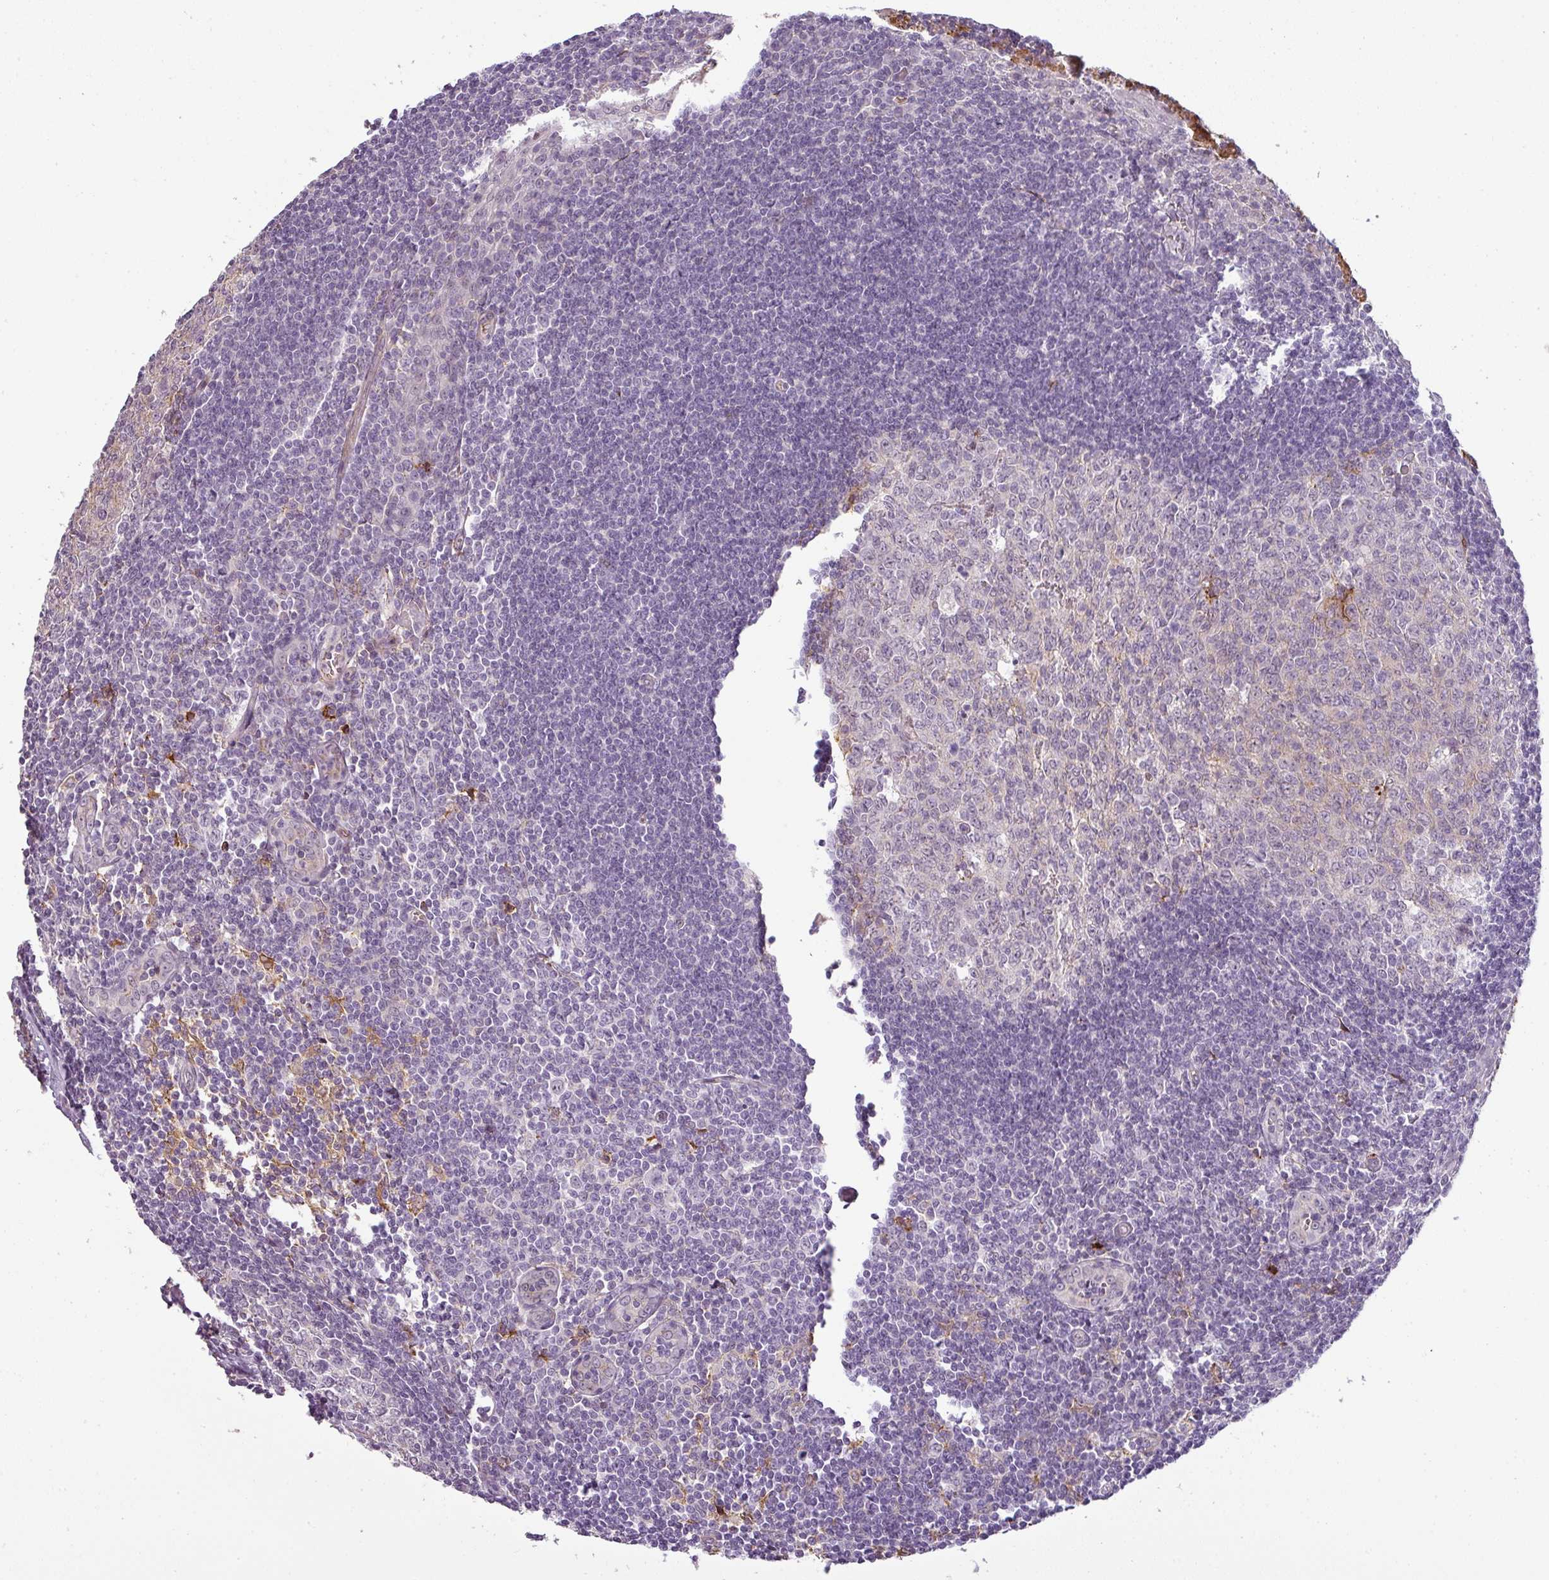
{"staining": {"intensity": "negative", "quantity": "none", "location": "none"}, "tissue": "tonsil", "cell_type": "Germinal center cells", "image_type": "normal", "snomed": [{"axis": "morphology", "description": "Normal tissue, NOS"}, {"axis": "topography", "description": "Tonsil"}], "caption": "IHC of unremarkable human tonsil shows no expression in germinal center cells.", "gene": "APOC1", "patient": {"sex": "male", "age": 27}}